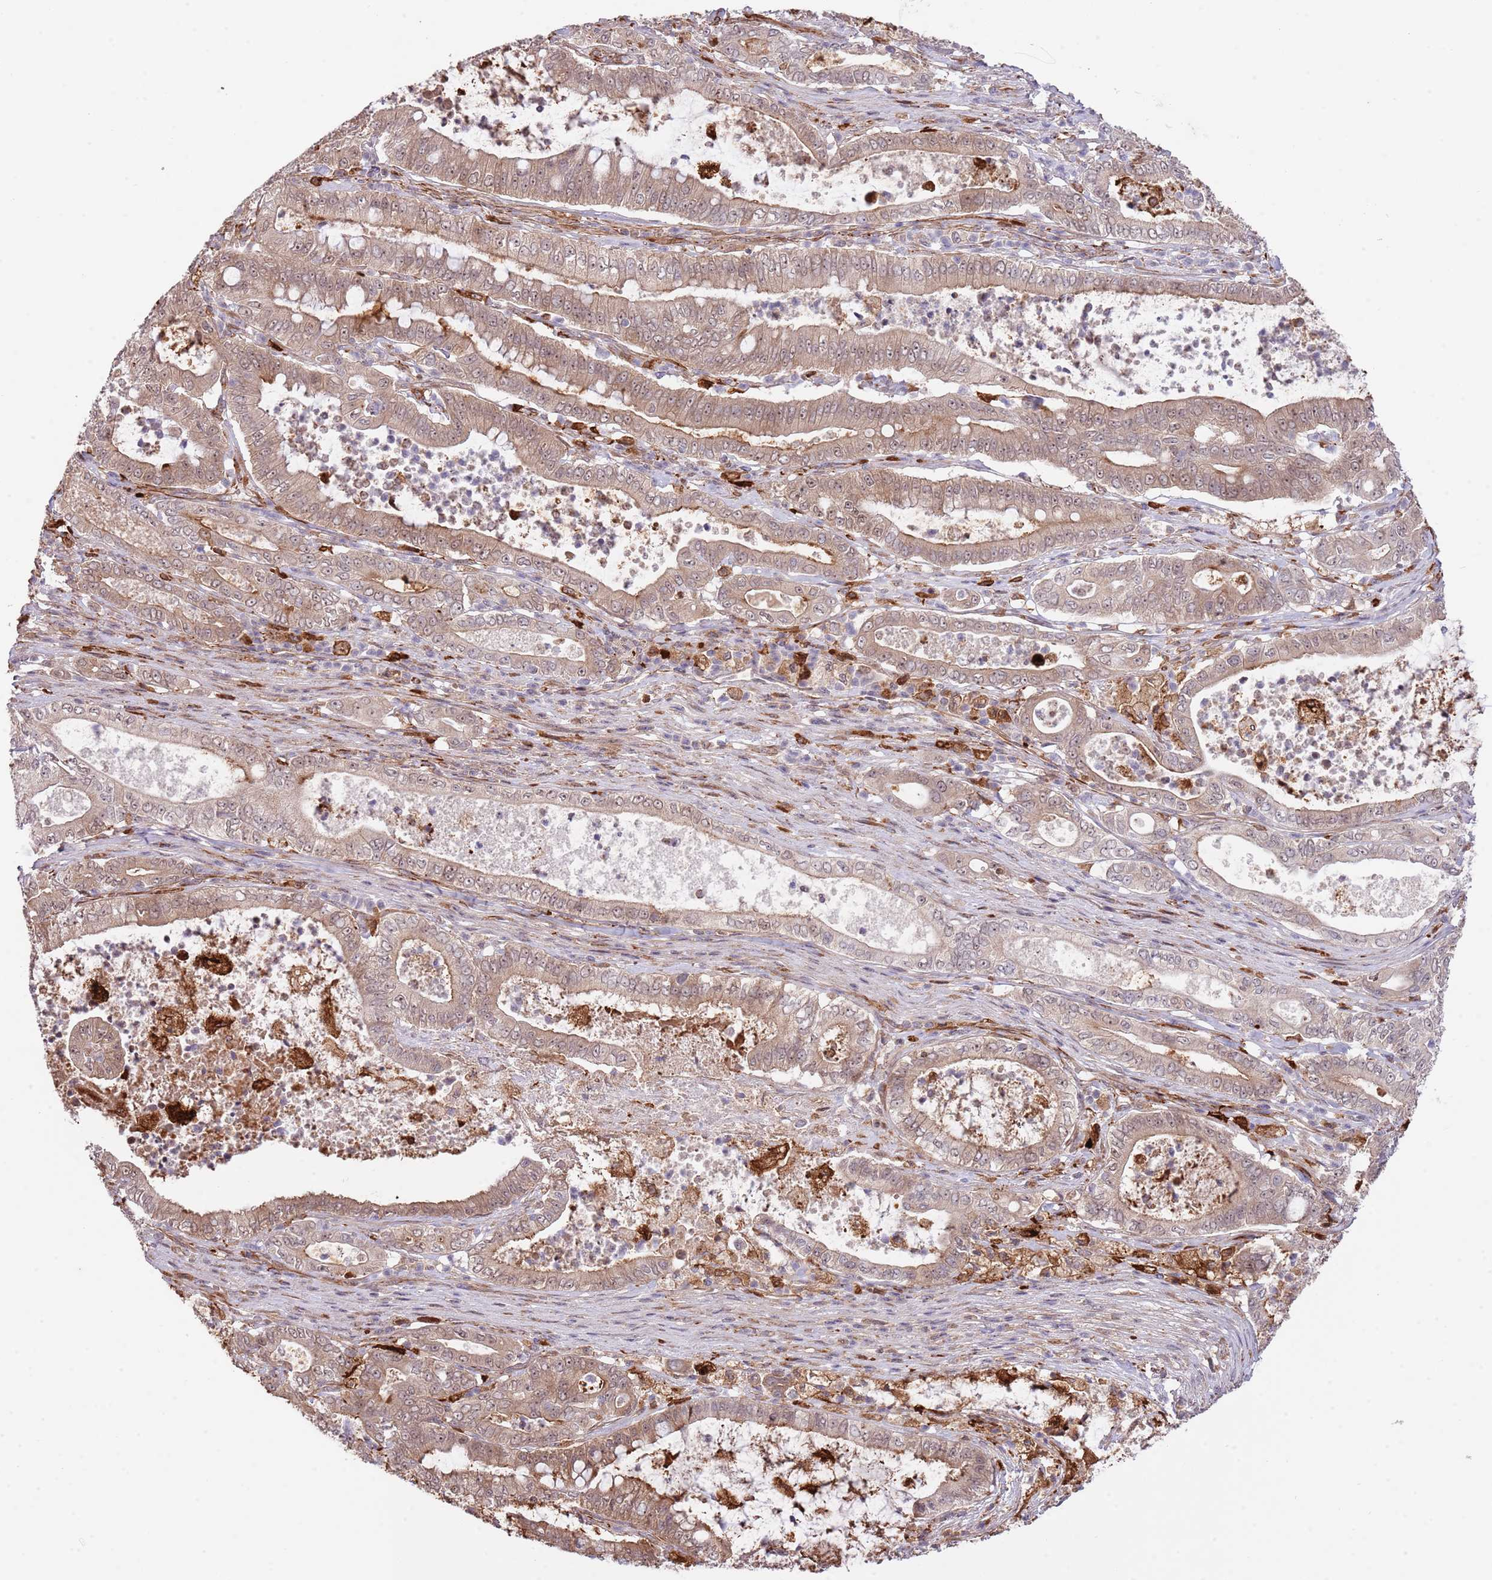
{"staining": {"intensity": "moderate", "quantity": ">75%", "location": "cytoplasmic/membranous,nuclear"}, "tissue": "pancreatic cancer", "cell_type": "Tumor cells", "image_type": "cancer", "snomed": [{"axis": "morphology", "description": "Adenocarcinoma, NOS"}, {"axis": "topography", "description": "Pancreas"}], "caption": "Immunohistochemistry (IHC) of pancreatic adenocarcinoma shows medium levels of moderate cytoplasmic/membranous and nuclear positivity in approximately >75% of tumor cells.", "gene": "NEK3", "patient": {"sex": "male", "age": 71}}